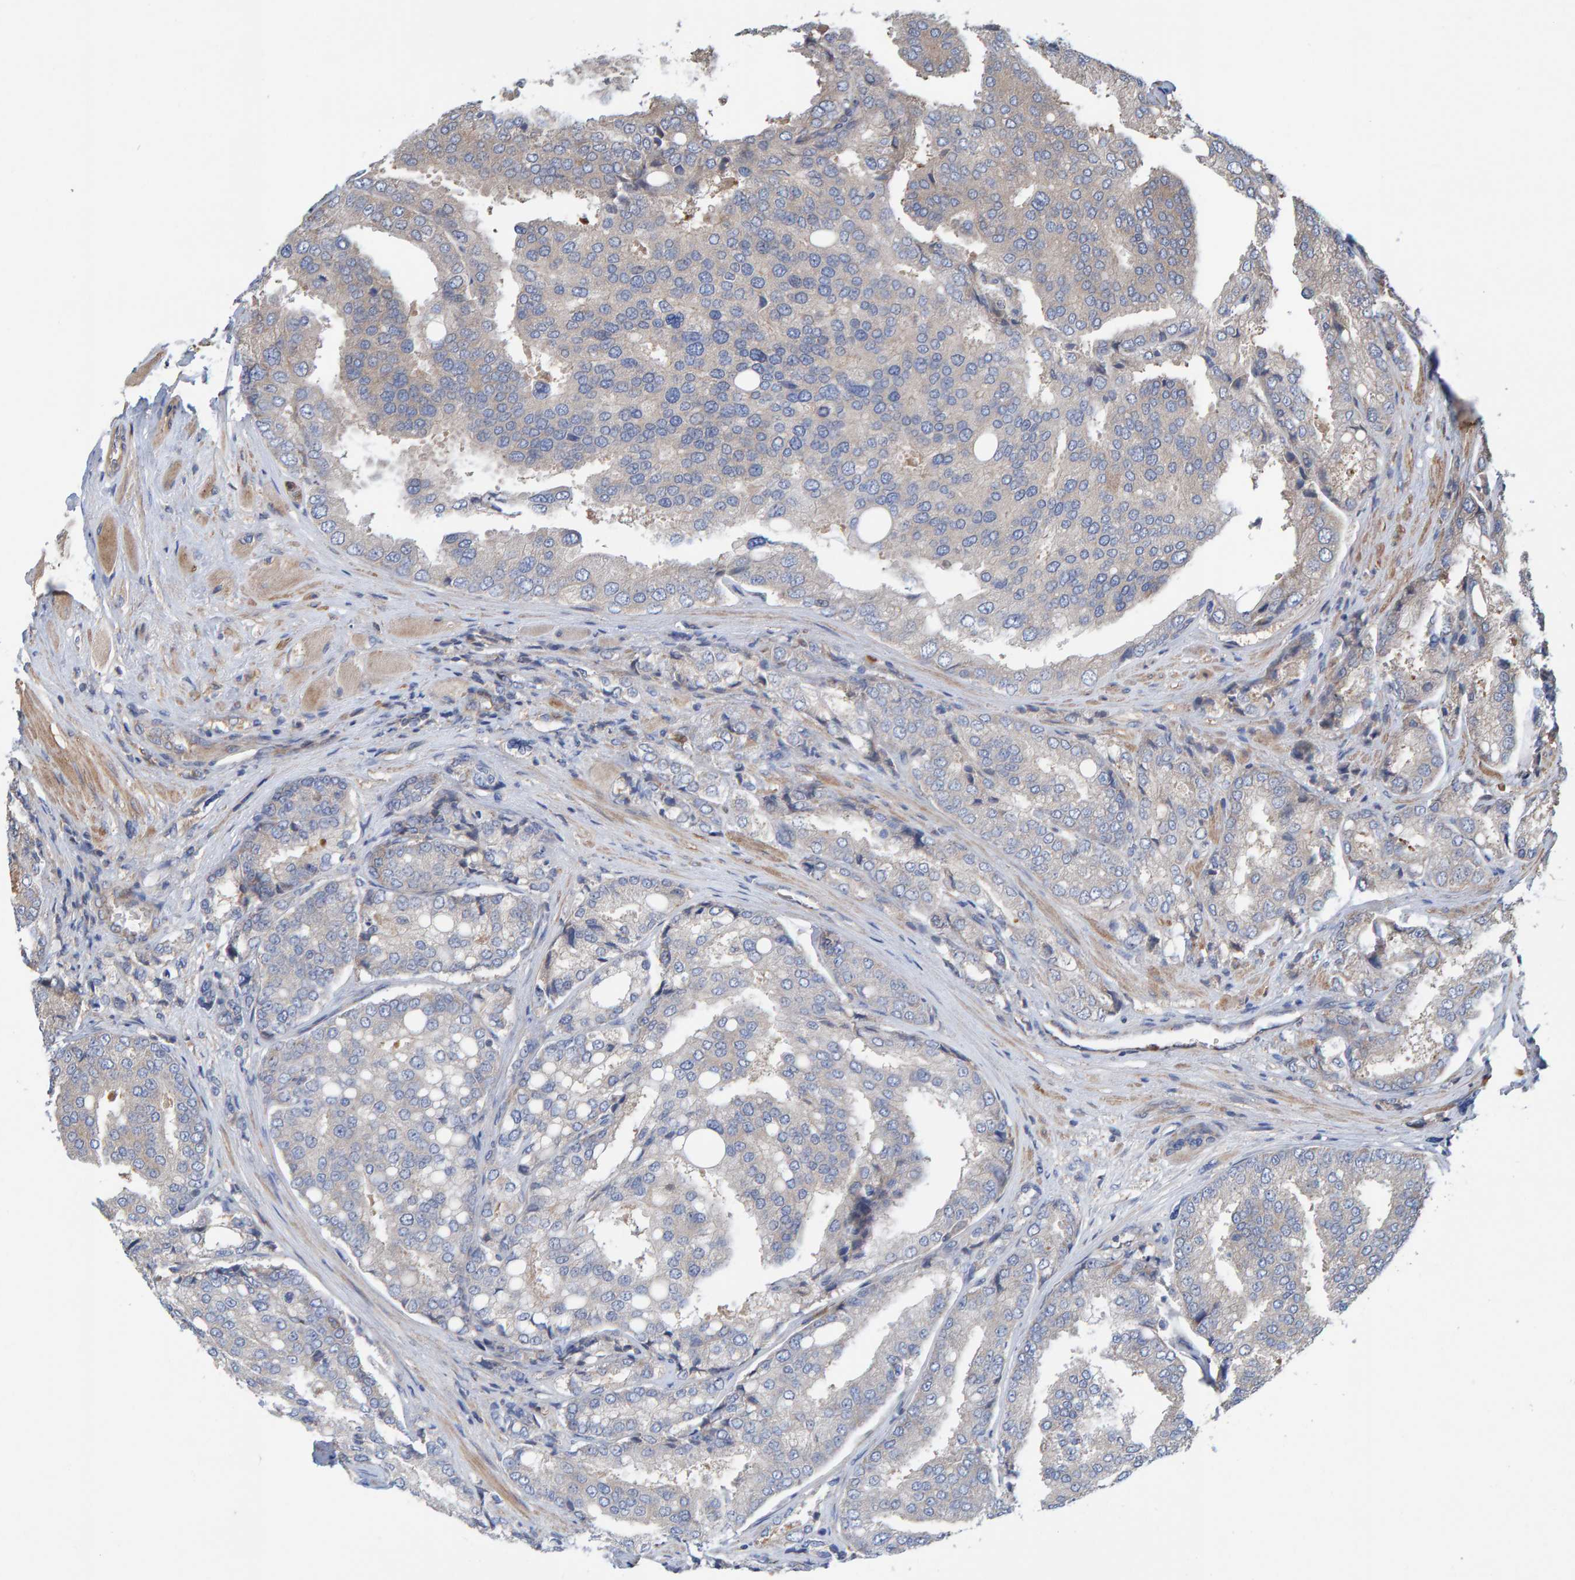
{"staining": {"intensity": "negative", "quantity": "none", "location": "none"}, "tissue": "prostate cancer", "cell_type": "Tumor cells", "image_type": "cancer", "snomed": [{"axis": "morphology", "description": "Adenocarcinoma, High grade"}, {"axis": "topography", "description": "Prostate"}], "caption": "Immunohistochemistry (IHC) image of neoplastic tissue: human prostate cancer stained with DAB (3,3'-diaminobenzidine) exhibits no significant protein expression in tumor cells. The staining was performed using DAB (3,3'-diaminobenzidine) to visualize the protein expression in brown, while the nuclei were stained in blue with hematoxylin (Magnification: 20x).", "gene": "KIAA0753", "patient": {"sex": "male", "age": 50}}